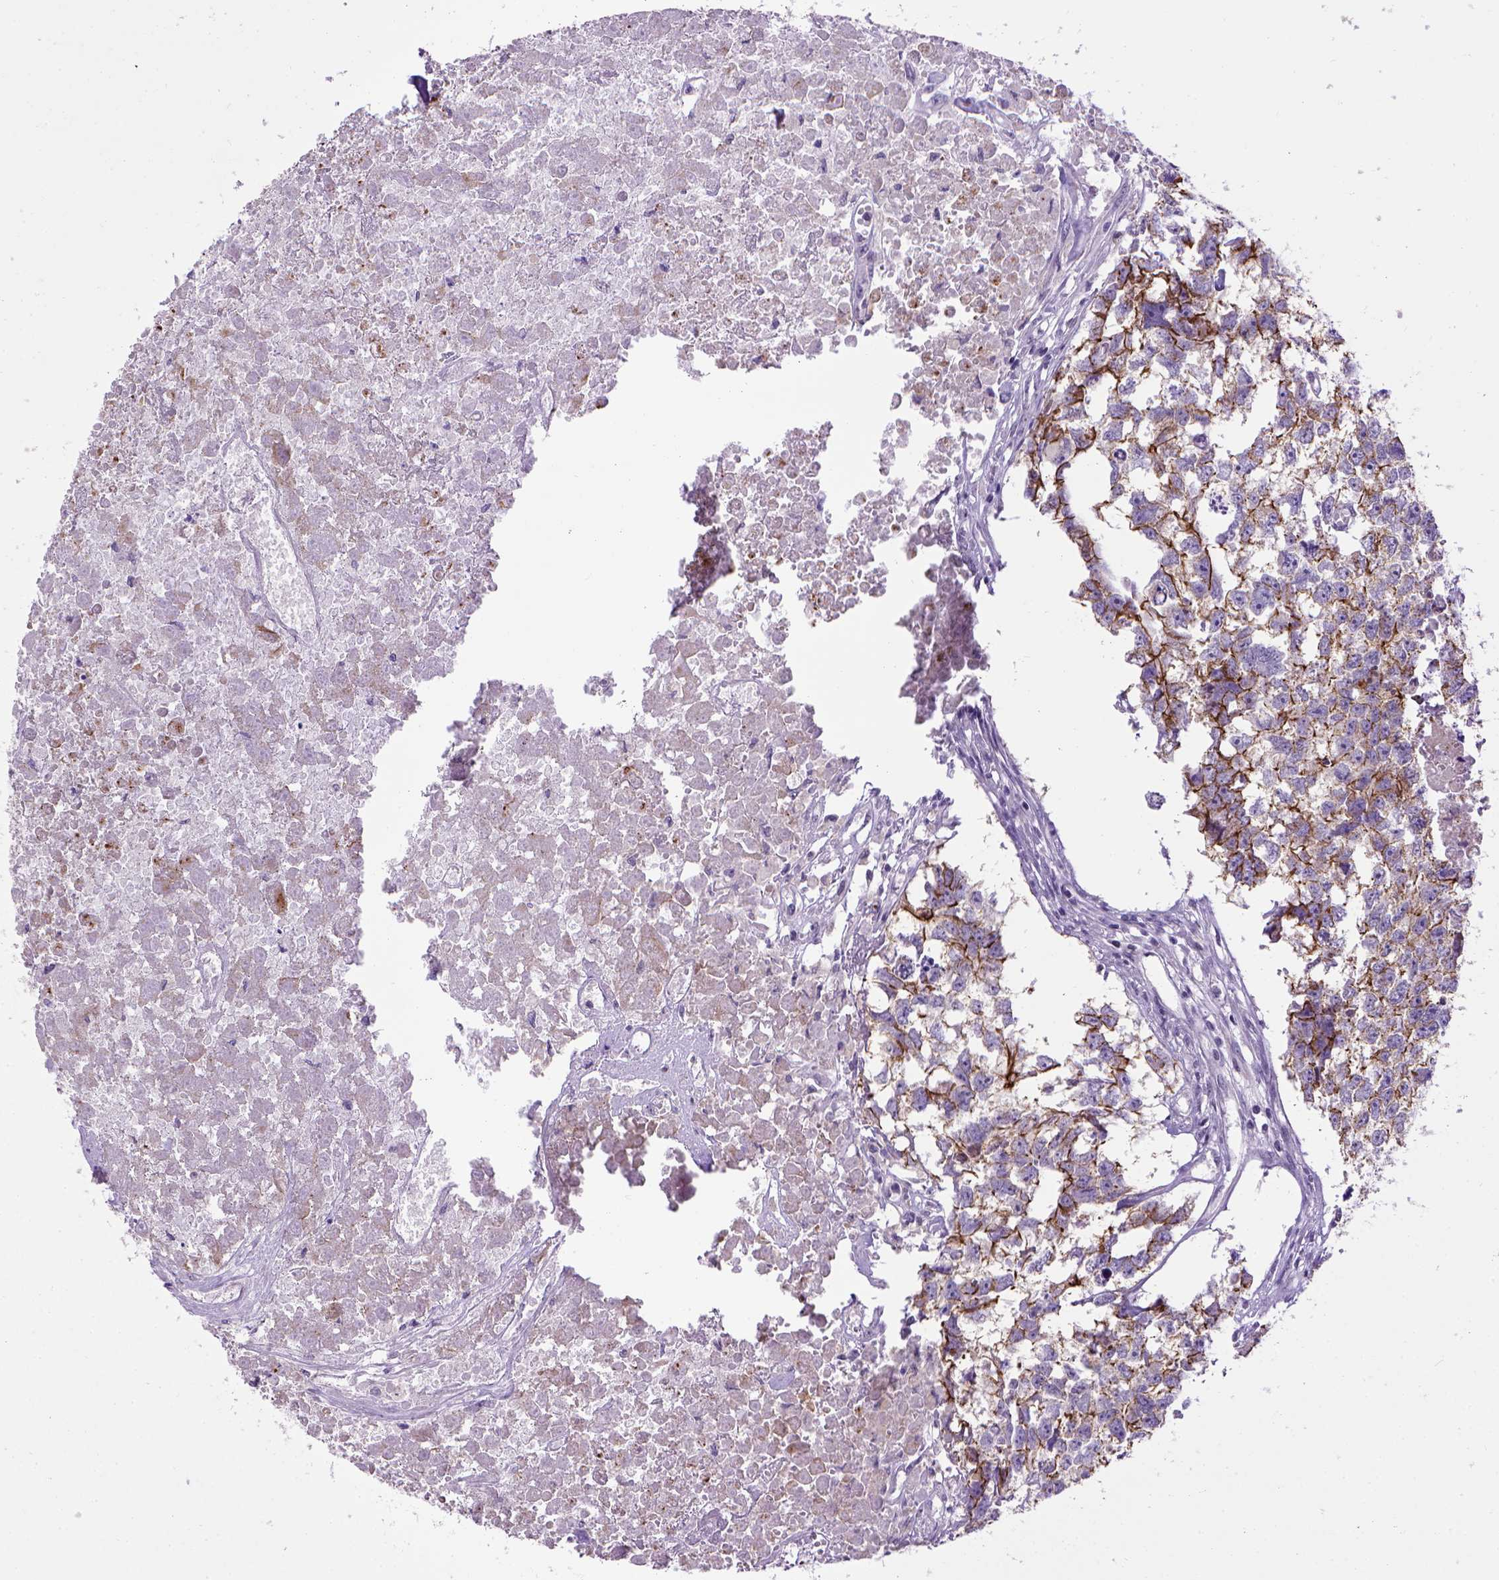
{"staining": {"intensity": "strong", "quantity": ">75%", "location": "cytoplasmic/membranous"}, "tissue": "testis cancer", "cell_type": "Tumor cells", "image_type": "cancer", "snomed": [{"axis": "morphology", "description": "Carcinoma, Embryonal, NOS"}, {"axis": "morphology", "description": "Teratoma, malignant, NOS"}, {"axis": "topography", "description": "Testis"}], "caption": "IHC of human testis cancer (embryonal carcinoma) demonstrates high levels of strong cytoplasmic/membranous staining in about >75% of tumor cells.", "gene": "CDH1", "patient": {"sex": "male", "age": 44}}